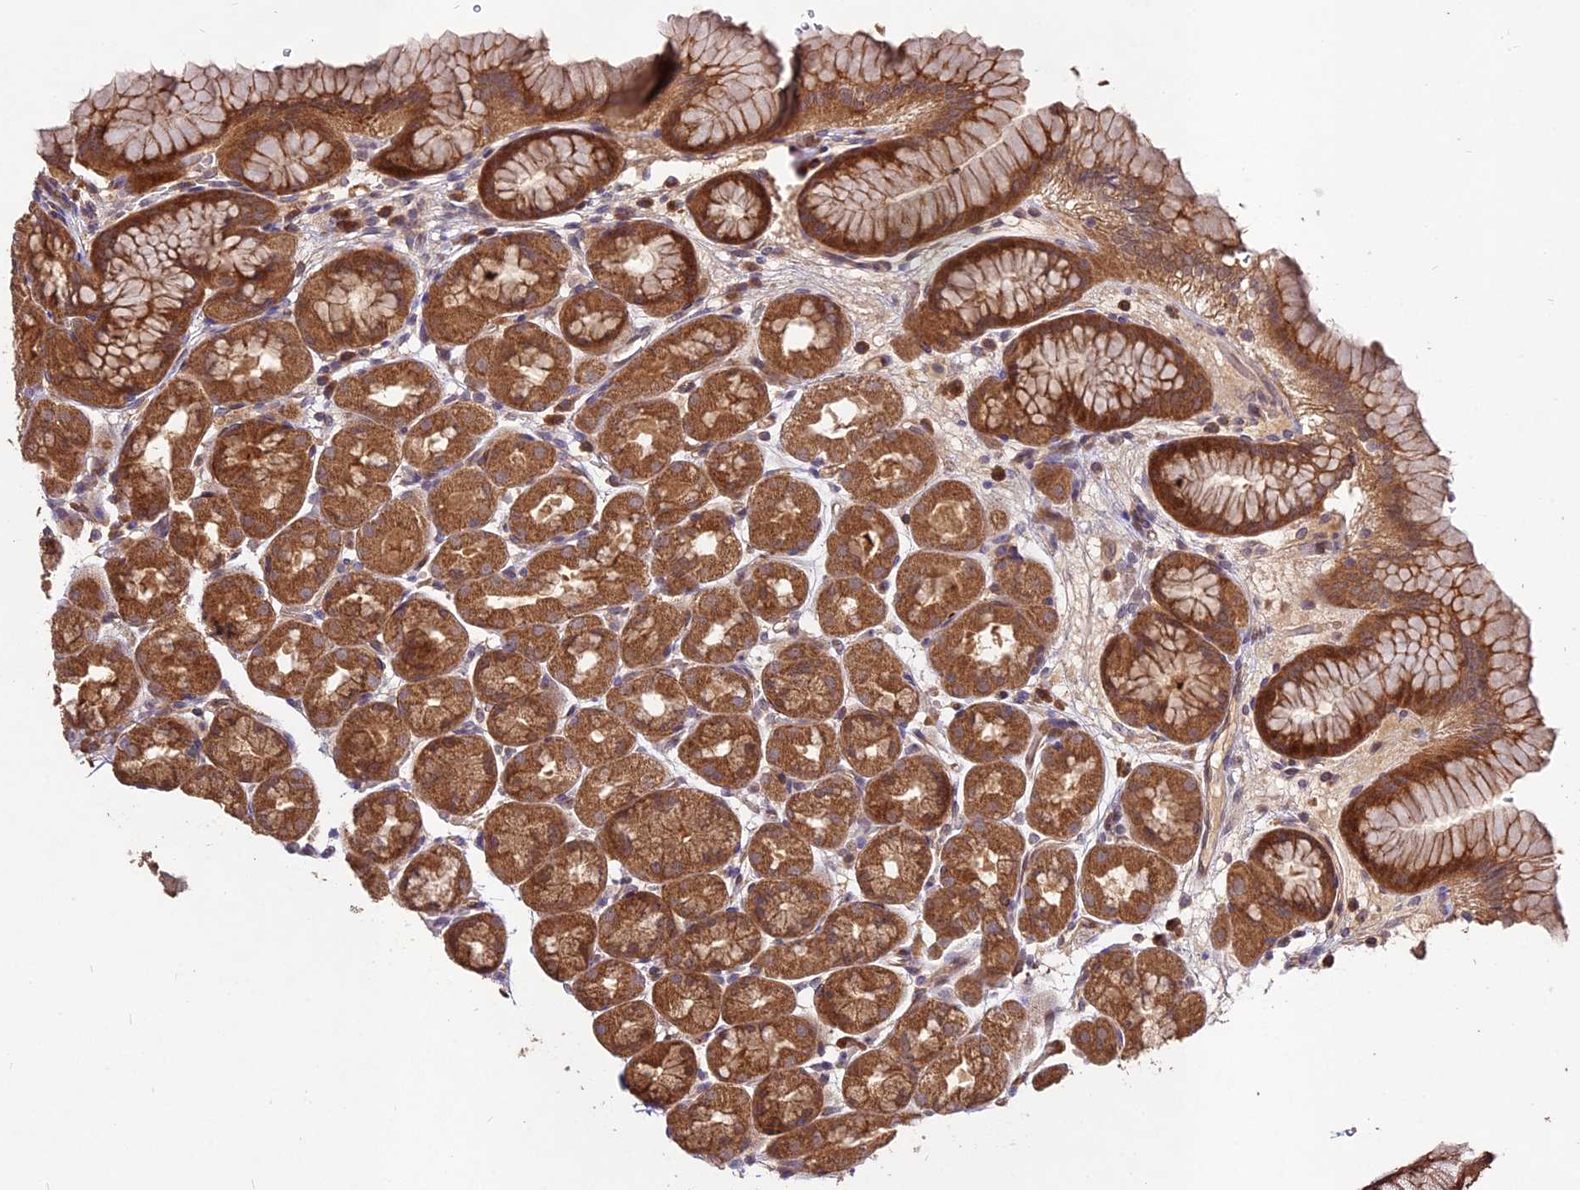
{"staining": {"intensity": "moderate", "quantity": ">75%", "location": "cytoplasmic/membranous"}, "tissue": "stomach", "cell_type": "Glandular cells", "image_type": "normal", "snomed": [{"axis": "morphology", "description": "Normal tissue, NOS"}, {"axis": "topography", "description": "Stomach"}], "caption": "Immunohistochemical staining of normal human stomach reveals medium levels of moderate cytoplasmic/membranous positivity in approximately >75% of glandular cells. The protein is shown in brown color, while the nuclei are stained blue.", "gene": "GRTP1", "patient": {"sex": "male", "age": 42}}